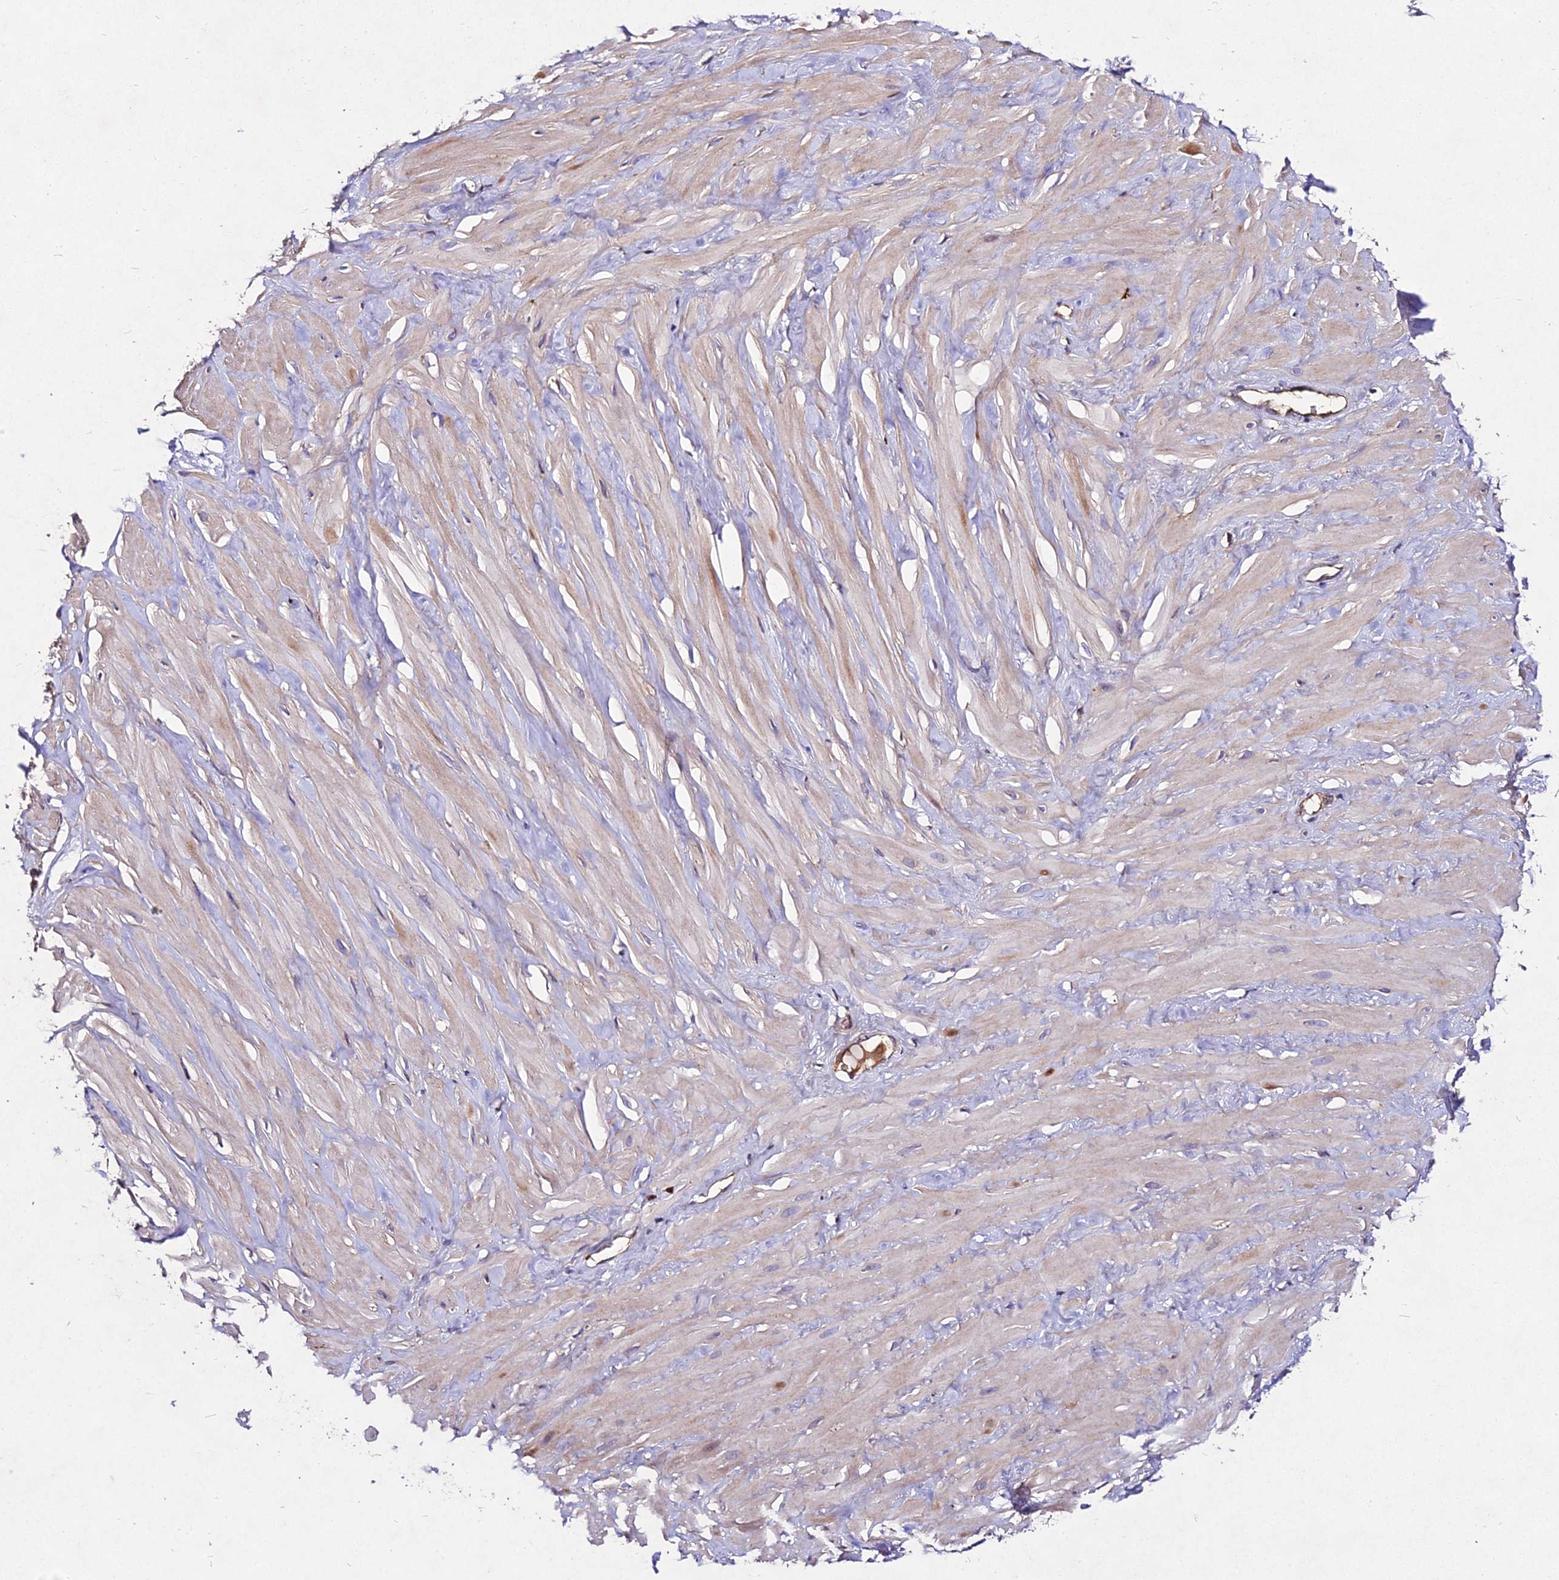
{"staining": {"intensity": "moderate", "quantity": ">75%", "location": "cytoplasmic/membranous"}, "tissue": "adipose tissue", "cell_type": "Adipocytes", "image_type": "normal", "snomed": [{"axis": "morphology", "description": "Normal tissue, NOS"}, {"axis": "topography", "description": "Soft tissue"}, {"axis": "topography", "description": "Adipose tissue"}, {"axis": "topography", "description": "Vascular tissue"}, {"axis": "topography", "description": "Peripheral nerve tissue"}], "caption": "High-magnification brightfield microscopy of normal adipose tissue stained with DAB (brown) and counterstained with hematoxylin (blue). adipocytes exhibit moderate cytoplasmic/membranous positivity is identified in about>75% of cells.", "gene": "AP3M1", "patient": {"sex": "male", "age": 46}}